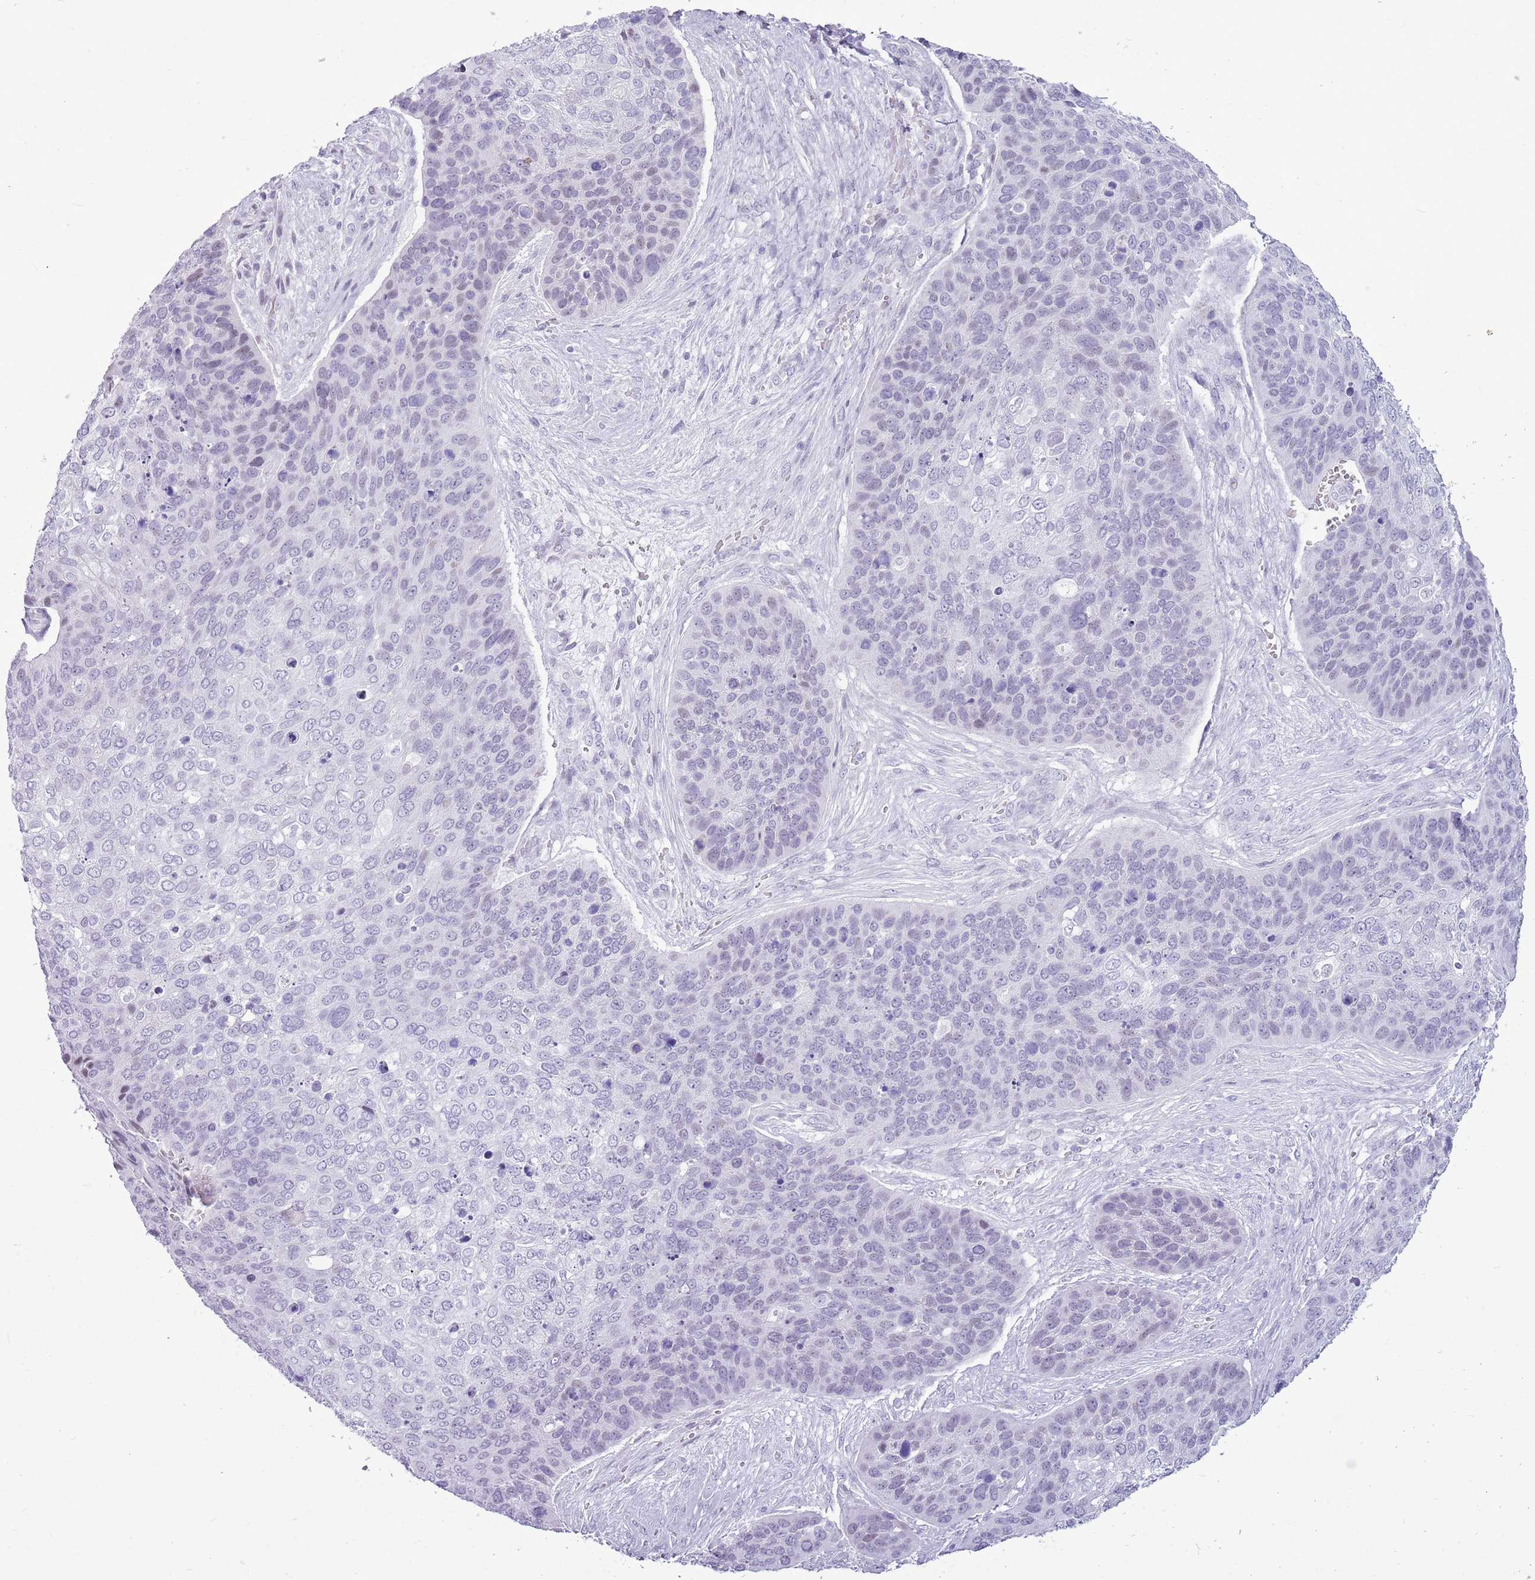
{"staining": {"intensity": "negative", "quantity": "none", "location": "none"}, "tissue": "skin cancer", "cell_type": "Tumor cells", "image_type": "cancer", "snomed": [{"axis": "morphology", "description": "Basal cell carcinoma"}, {"axis": "topography", "description": "Skin"}], "caption": "The image demonstrates no significant staining in tumor cells of basal cell carcinoma (skin). Brightfield microscopy of immunohistochemistry stained with DAB (brown) and hematoxylin (blue), captured at high magnification.", "gene": "RPL3L", "patient": {"sex": "female", "age": 74}}